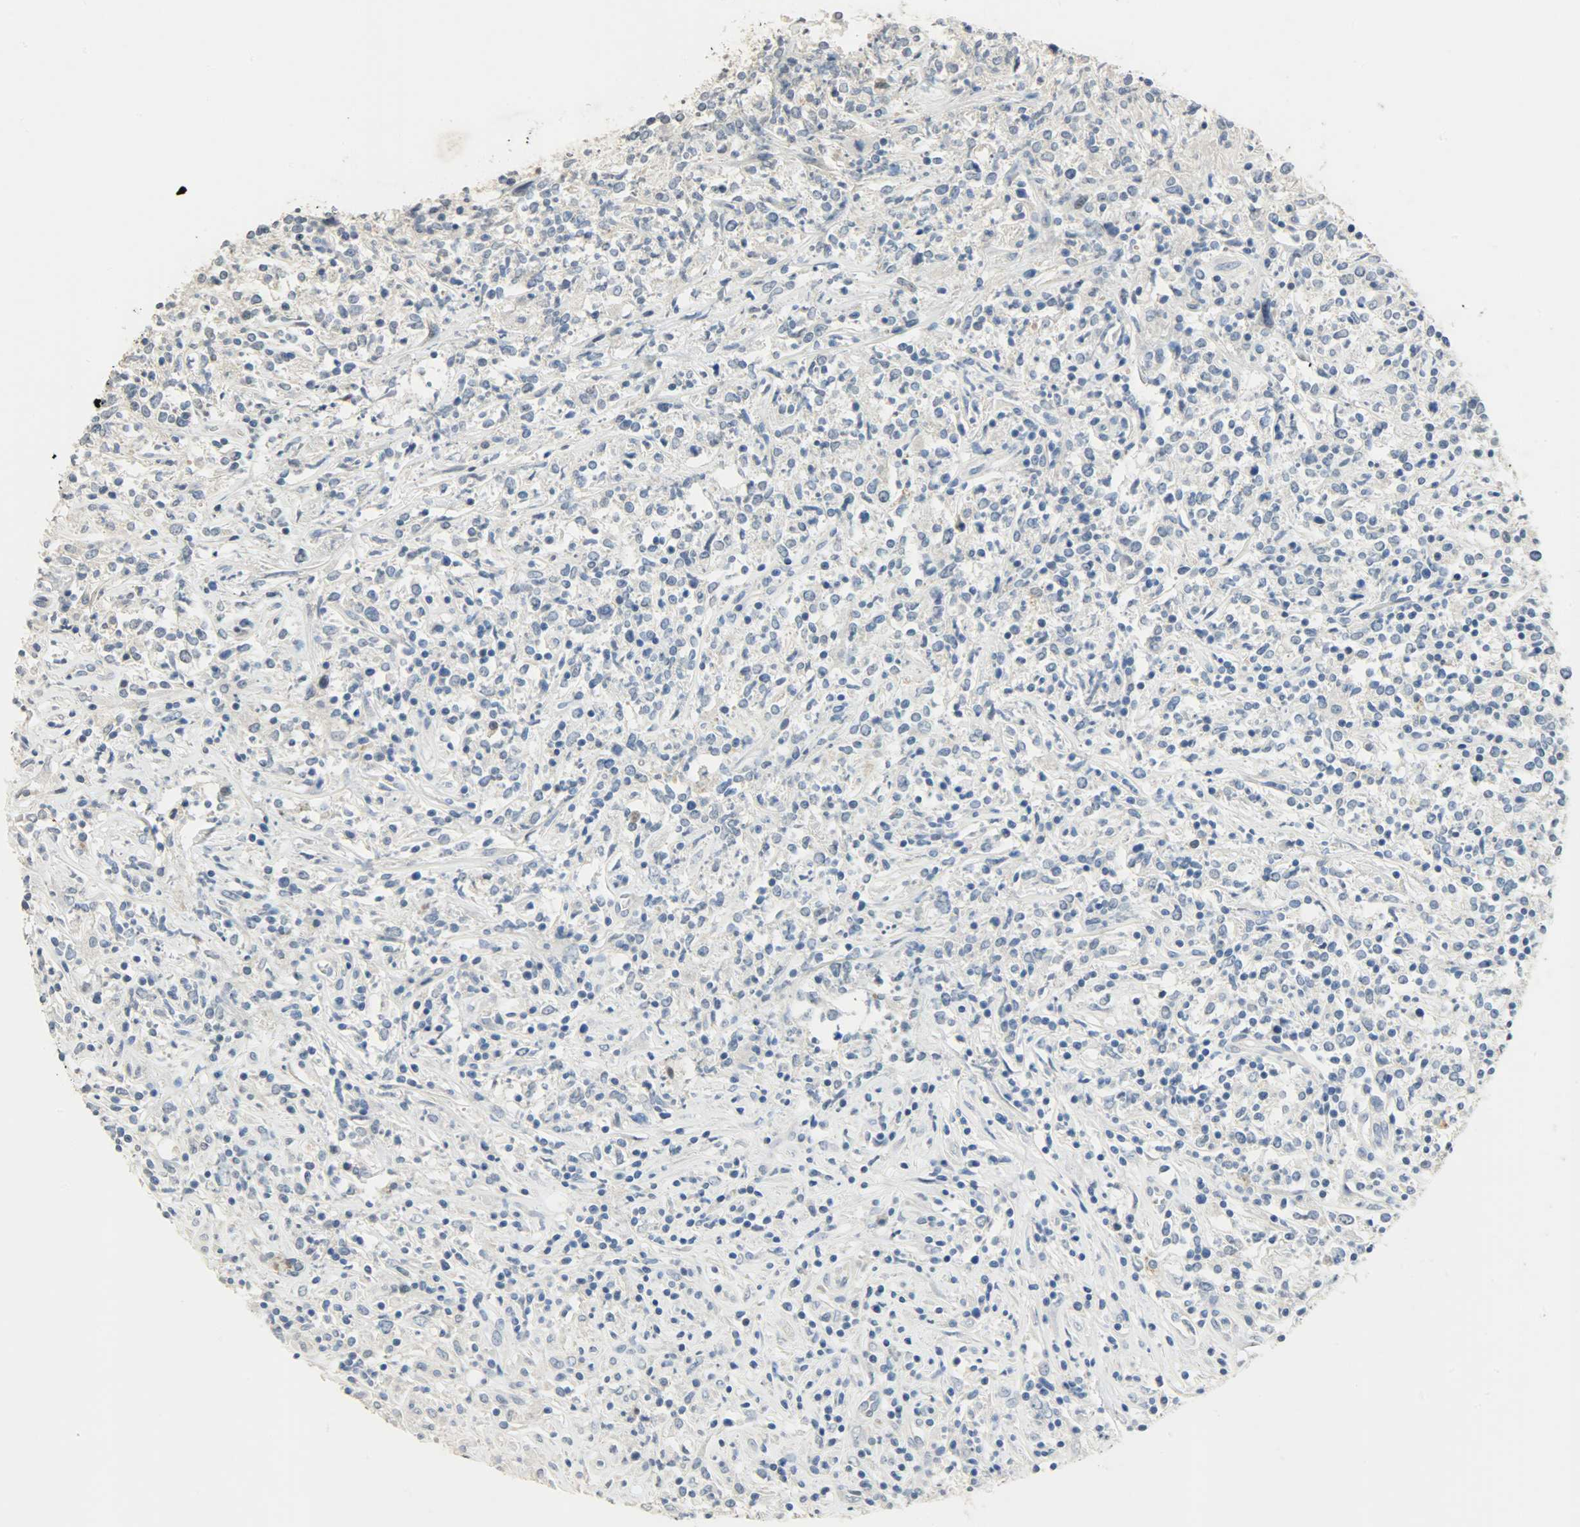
{"staining": {"intensity": "negative", "quantity": "none", "location": "none"}, "tissue": "lymphoma", "cell_type": "Tumor cells", "image_type": "cancer", "snomed": [{"axis": "morphology", "description": "Malignant lymphoma, non-Hodgkin's type, High grade"}, {"axis": "topography", "description": "Lymph node"}], "caption": "The IHC micrograph has no significant staining in tumor cells of high-grade malignant lymphoma, non-Hodgkin's type tissue.", "gene": "DNAJB6", "patient": {"sex": "female", "age": 84}}